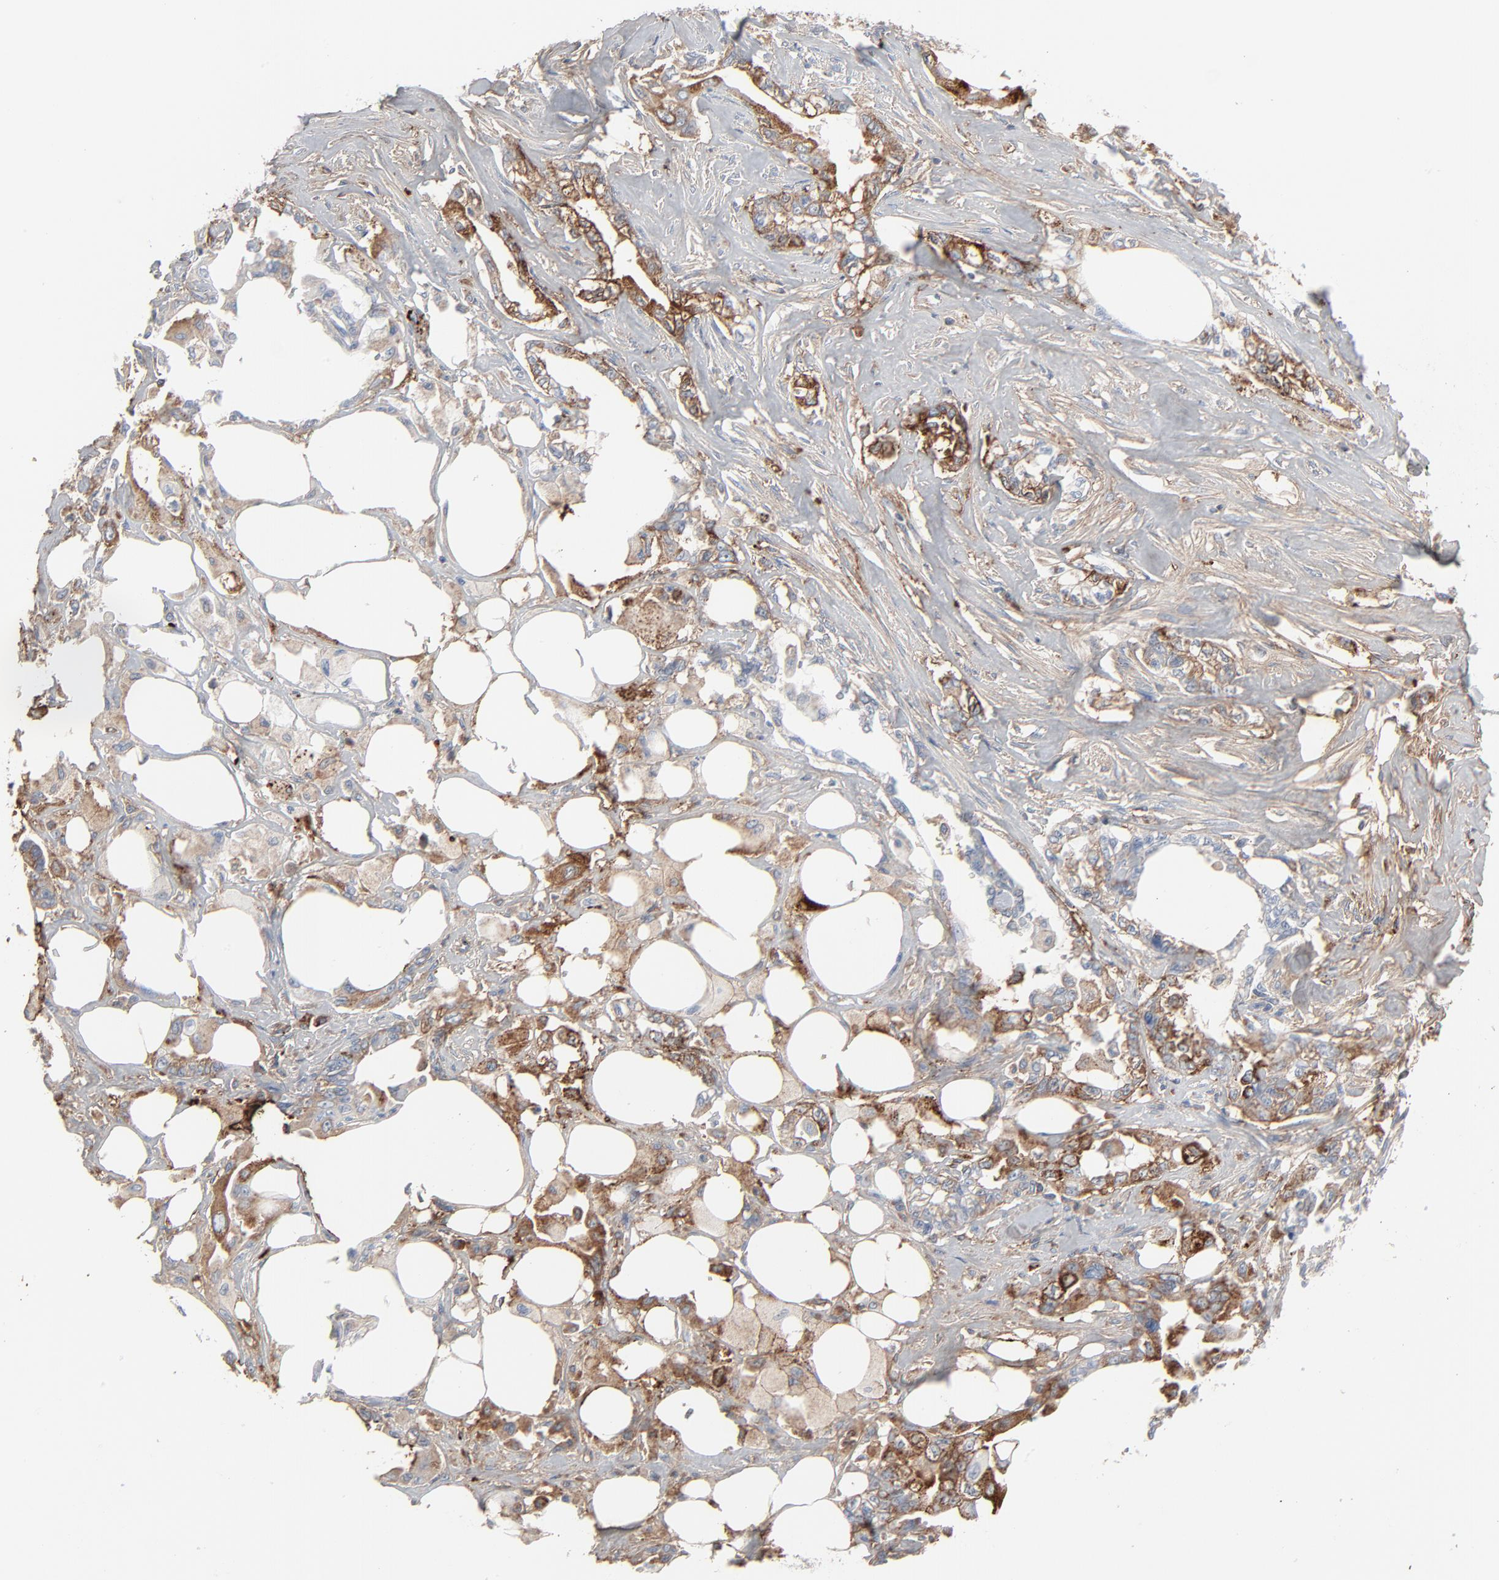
{"staining": {"intensity": "strong", "quantity": "<25%", "location": "cytoplasmic/membranous"}, "tissue": "pancreatic cancer", "cell_type": "Tumor cells", "image_type": "cancer", "snomed": [{"axis": "morphology", "description": "Normal tissue, NOS"}, {"axis": "topography", "description": "Pancreas"}], "caption": "Immunohistochemical staining of pancreatic cancer demonstrates medium levels of strong cytoplasmic/membranous staining in about <25% of tumor cells.", "gene": "BGN", "patient": {"sex": "male", "age": 42}}